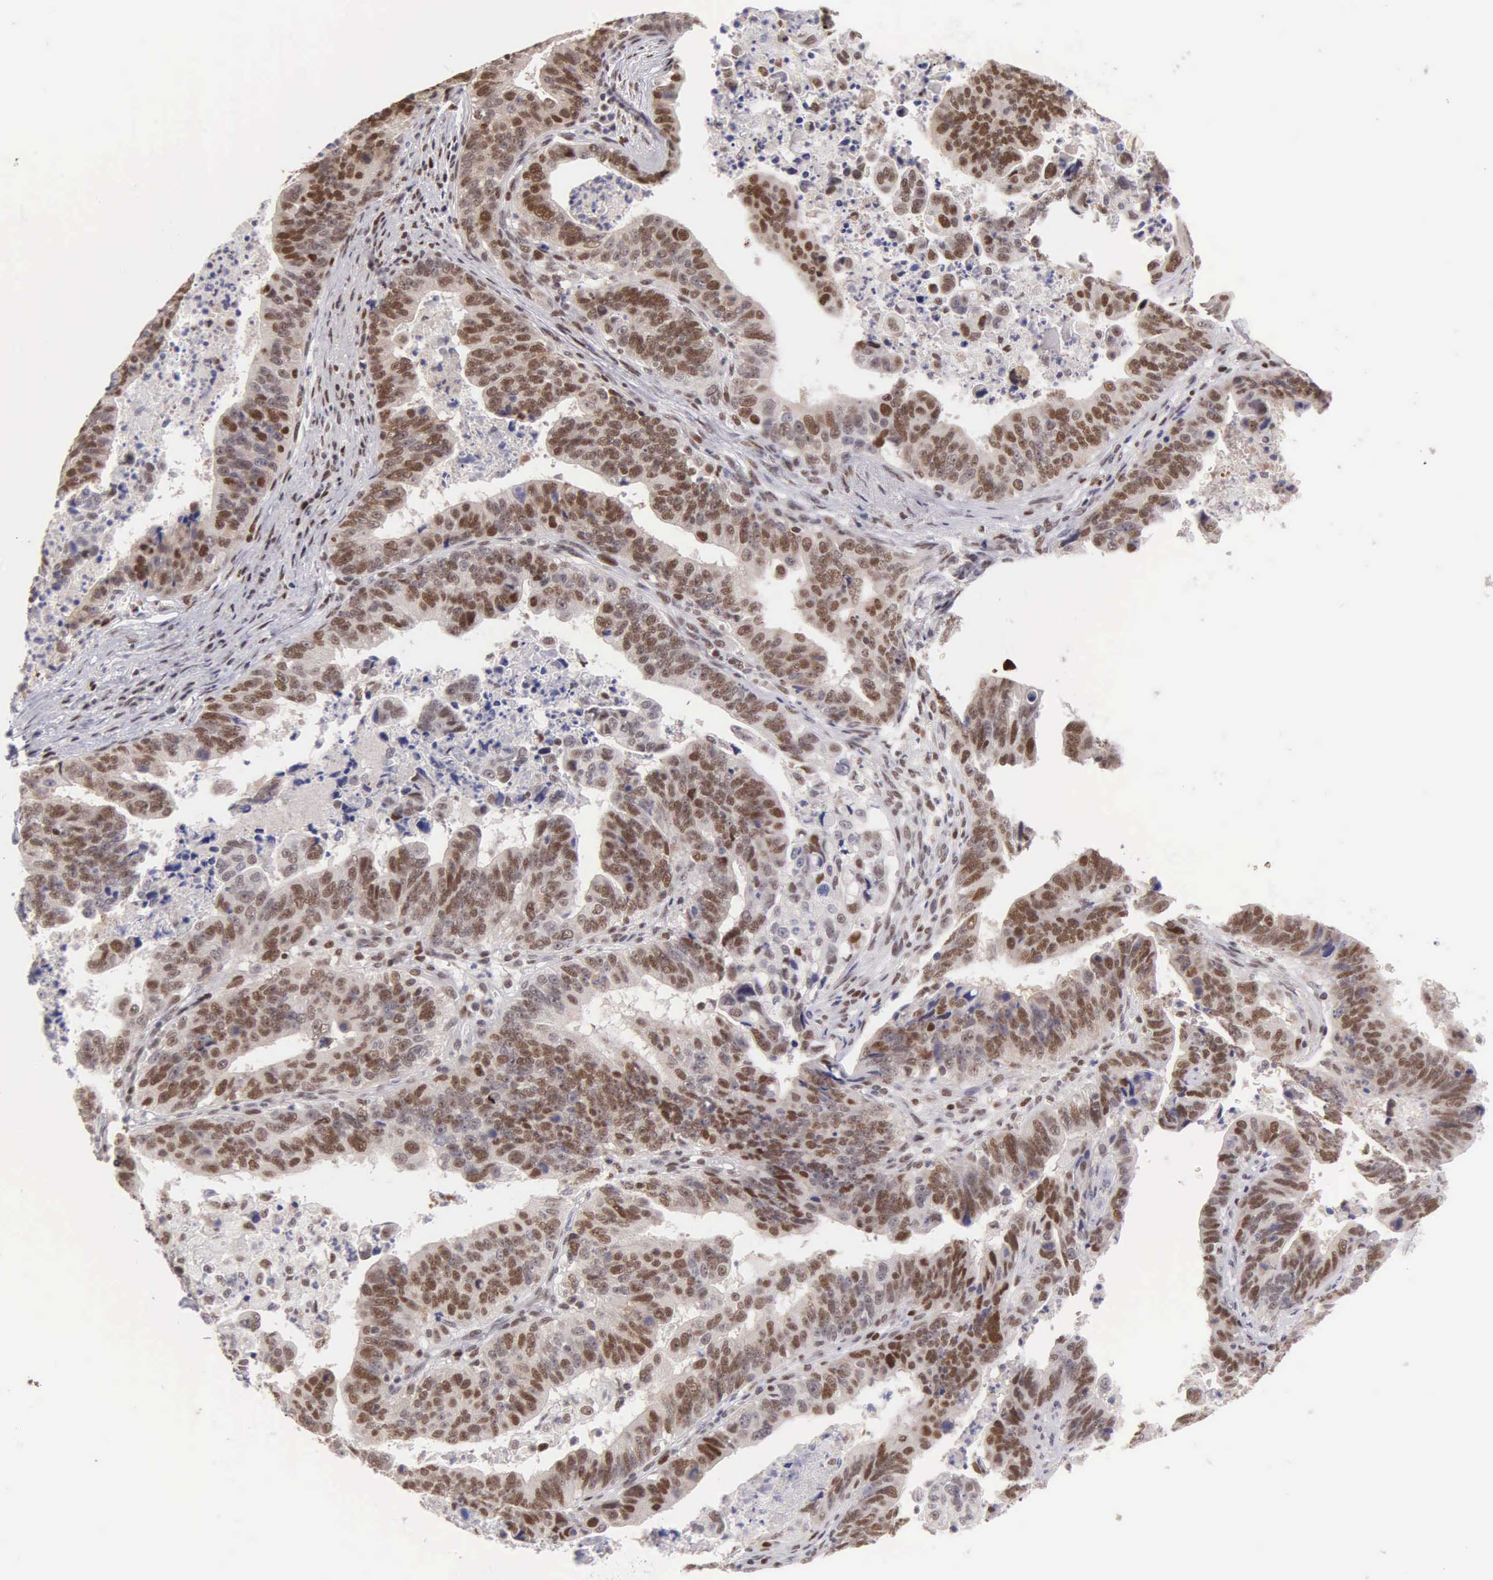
{"staining": {"intensity": "moderate", "quantity": ">75%", "location": "nuclear"}, "tissue": "stomach cancer", "cell_type": "Tumor cells", "image_type": "cancer", "snomed": [{"axis": "morphology", "description": "Adenocarcinoma, NOS"}, {"axis": "topography", "description": "Stomach, upper"}], "caption": "Approximately >75% of tumor cells in human stomach adenocarcinoma reveal moderate nuclear protein positivity as visualized by brown immunohistochemical staining.", "gene": "UBR7", "patient": {"sex": "female", "age": 50}}